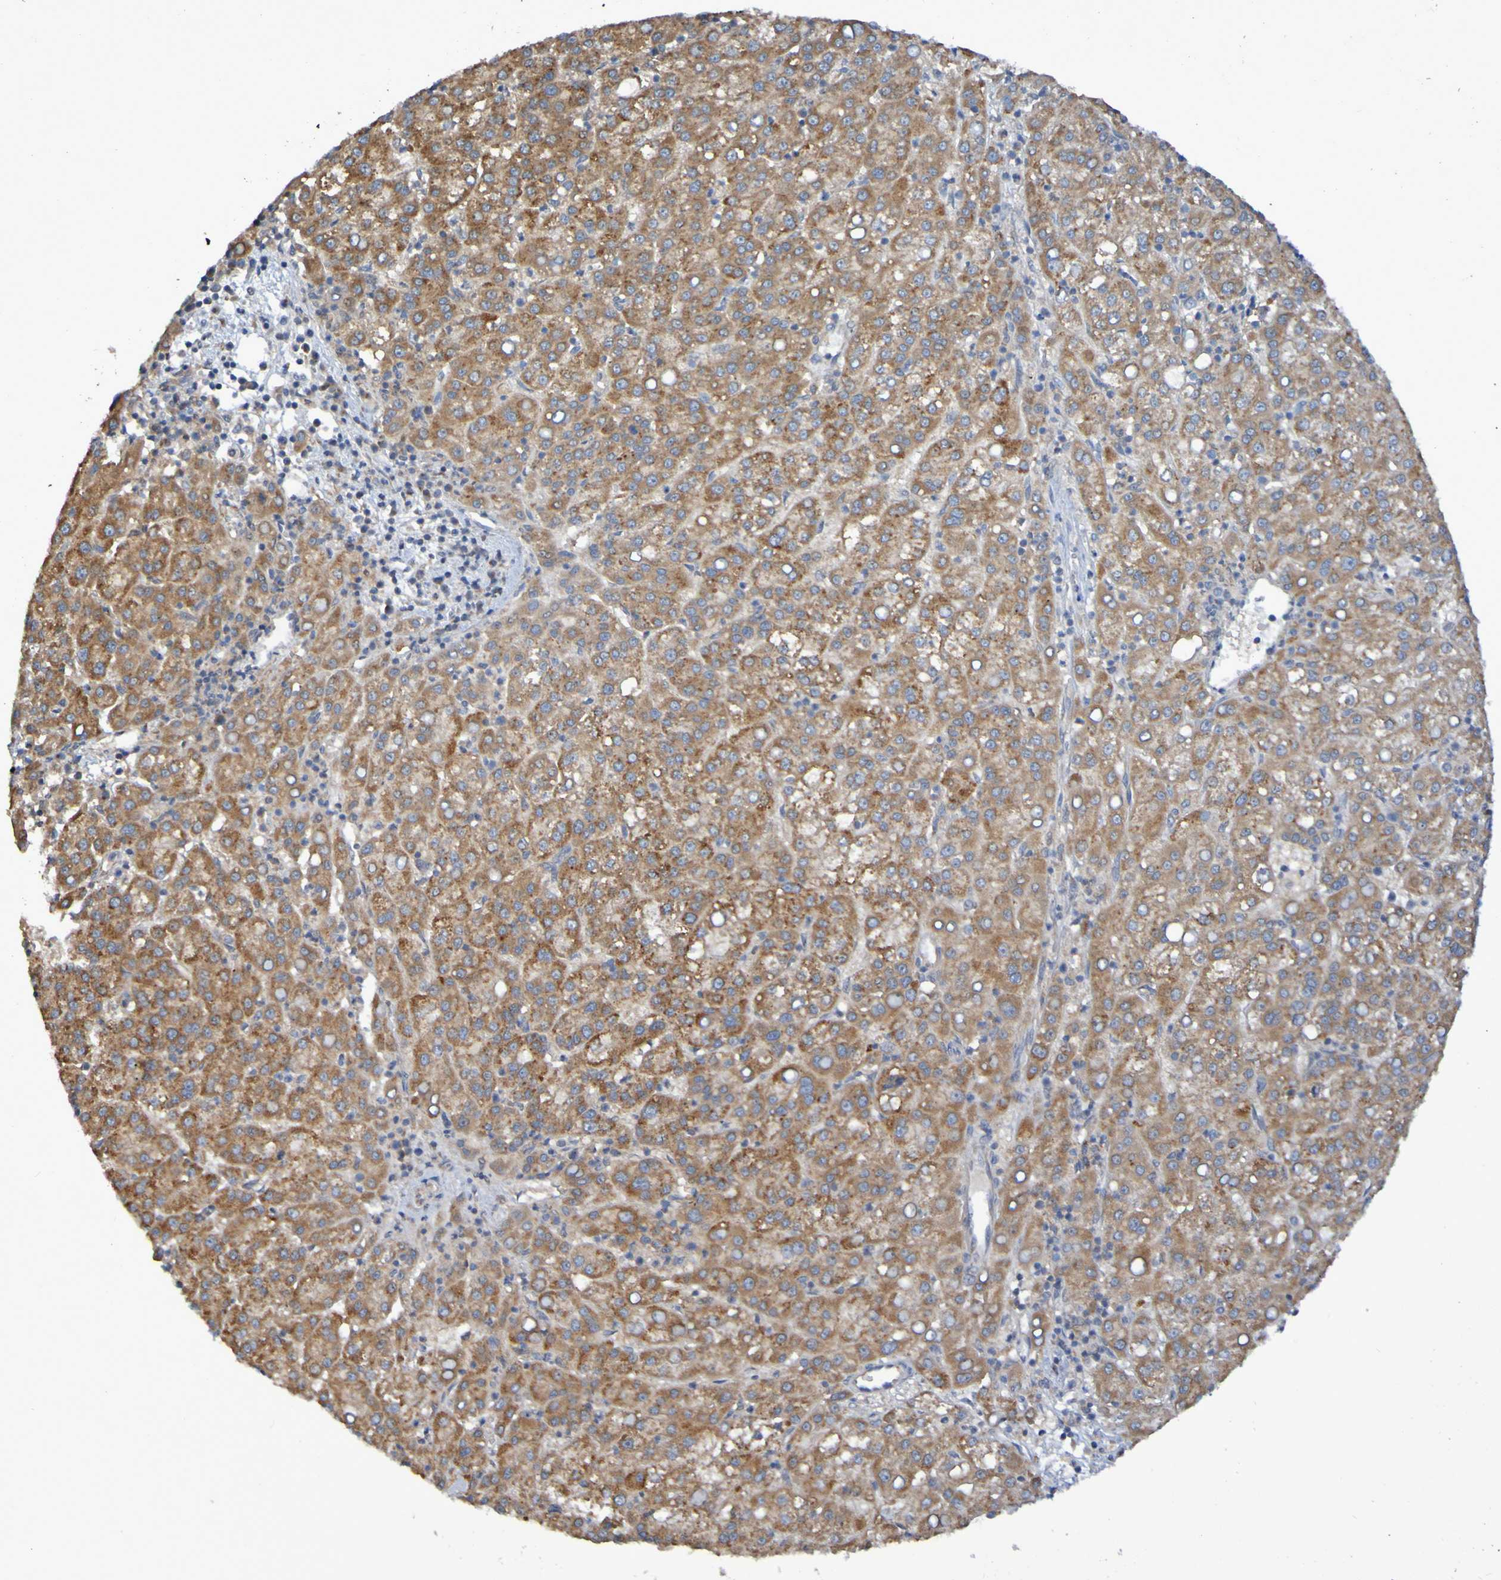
{"staining": {"intensity": "moderate", "quantity": ">75%", "location": "cytoplasmic/membranous"}, "tissue": "liver cancer", "cell_type": "Tumor cells", "image_type": "cancer", "snomed": [{"axis": "morphology", "description": "Carcinoma, Hepatocellular, NOS"}, {"axis": "topography", "description": "Liver"}], "caption": "Hepatocellular carcinoma (liver) stained for a protein (brown) demonstrates moderate cytoplasmic/membranous positive staining in approximately >75% of tumor cells.", "gene": "LMBRD2", "patient": {"sex": "female", "age": 58}}